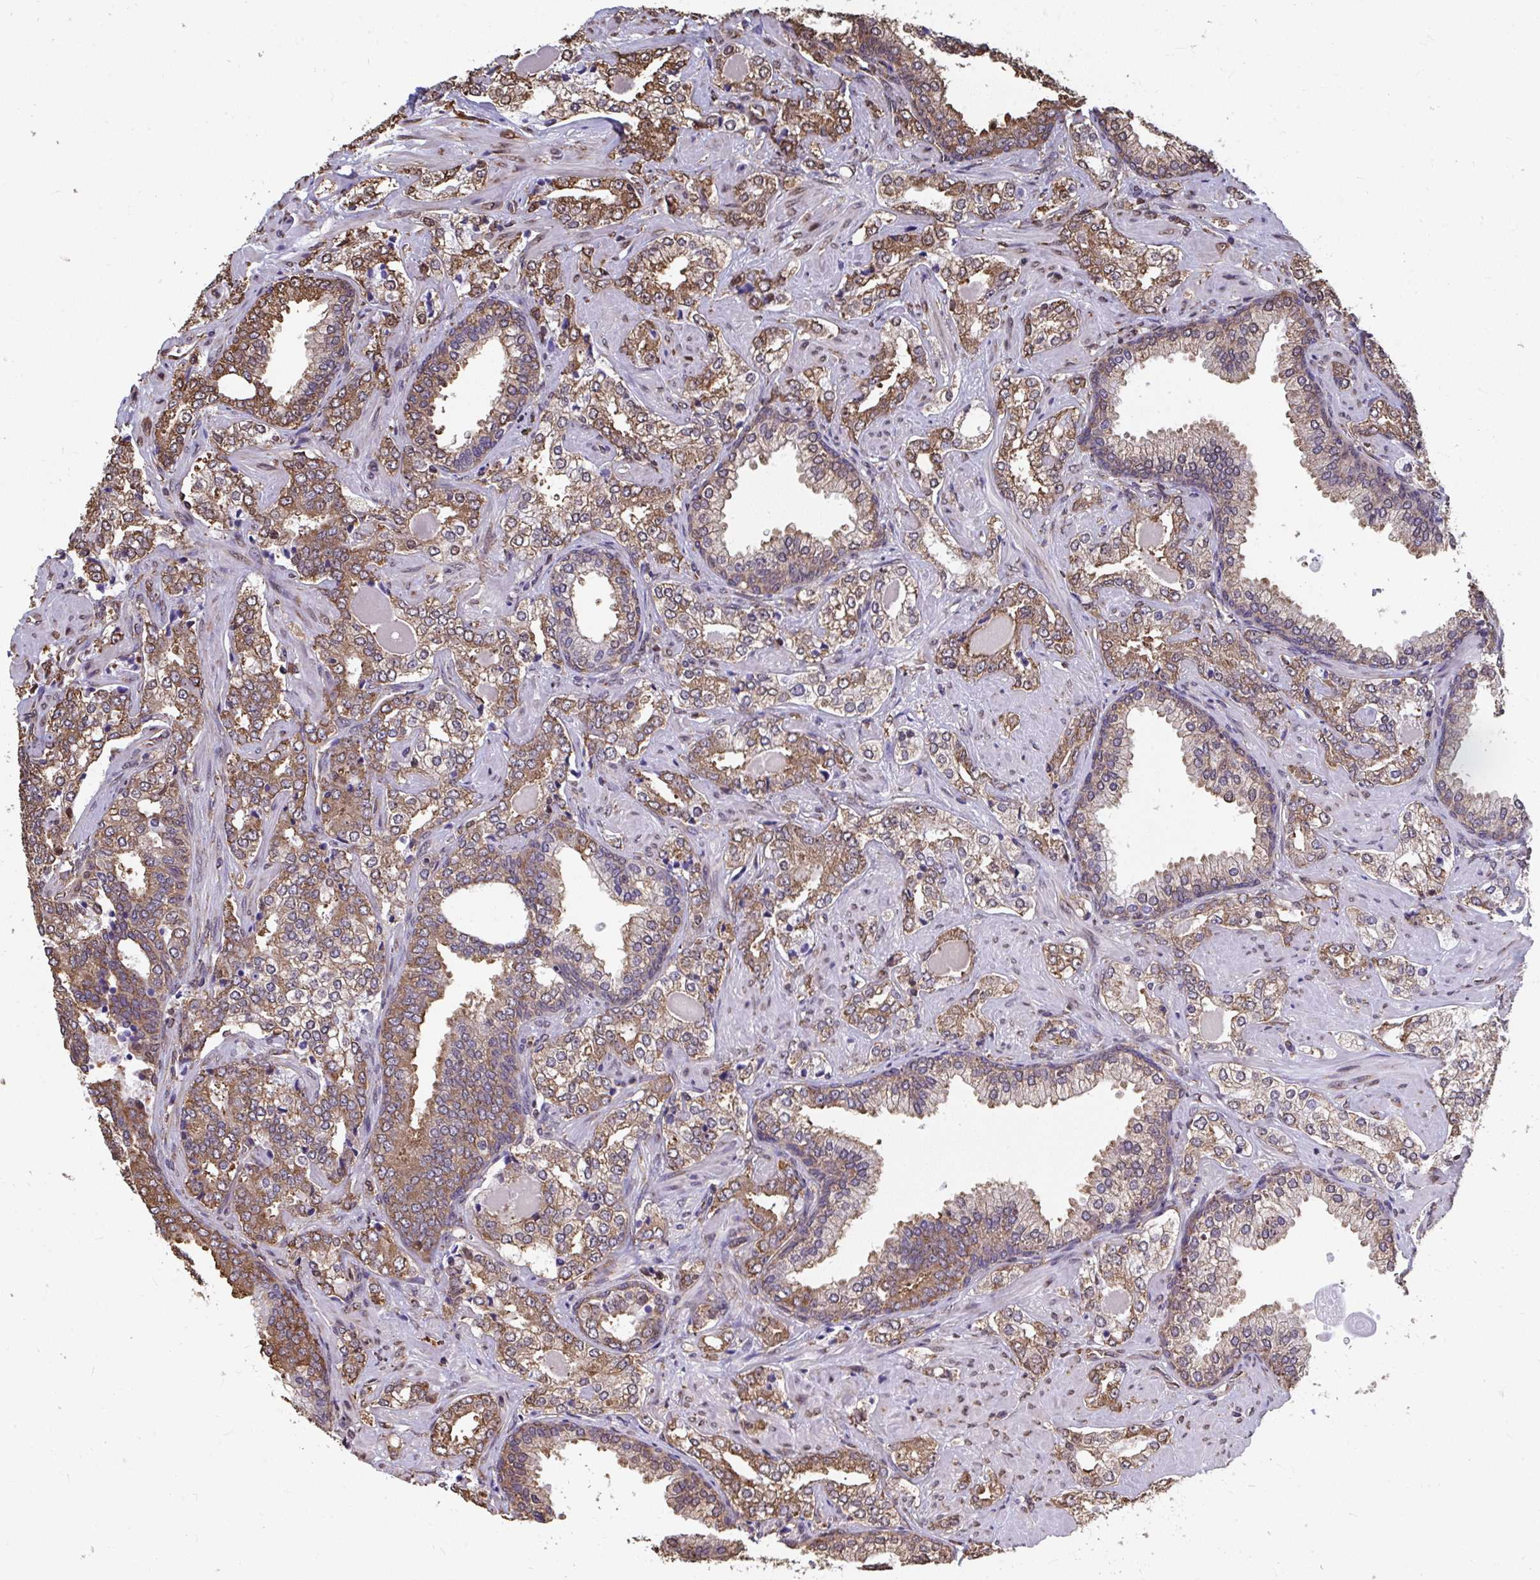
{"staining": {"intensity": "moderate", "quantity": ">75%", "location": "cytoplasmic/membranous"}, "tissue": "prostate cancer", "cell_type": "Tumor cells", "image_type": "cancer", "snomed": [{"axis": "morphology", "description": "Adenocarcinoma, High grade"}, {"axis": "topography", "description": "Prostate"}], "caption": "This is a photomicrograph of immunohistochemistry (IHC) staining of prostate cancer (adenocarcinoma (high-grade)), which shows moderate expression in the cytoplasmic/membranous of tumor cells.", "gene": "SYNCRIP", "patient": {"sex": "male", "age": 60}}